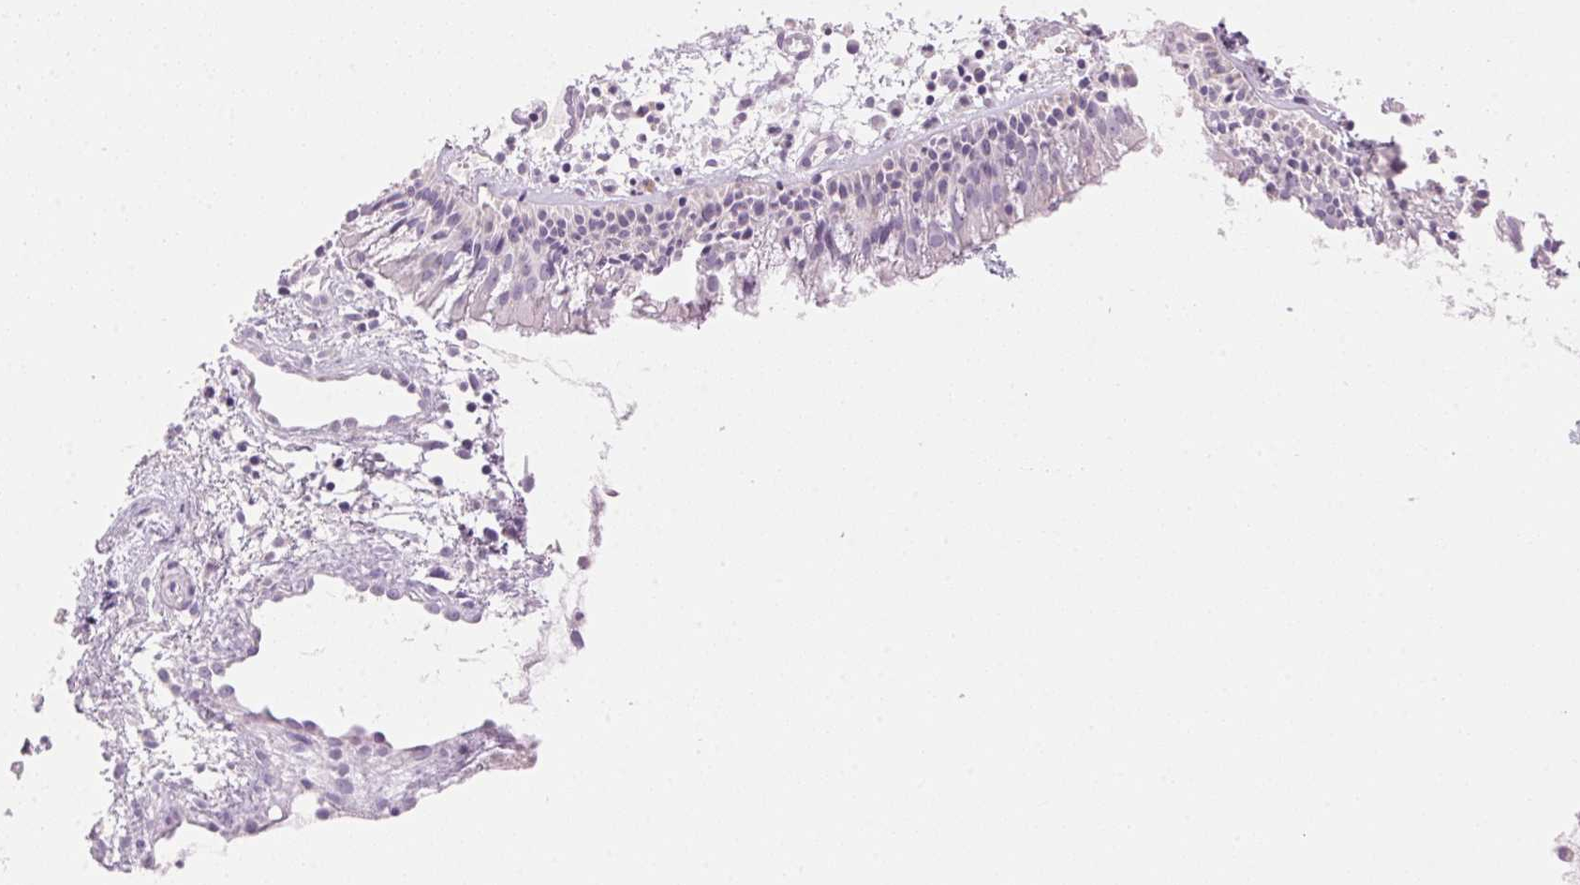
{"staining": {"intensity": "negative", "quantity": "none", "location": "none"}, "tissue": "nasopharynx", "cell_type": "Respiratory epithelial cells", "image_type": "normal", "snomed": [{"axis": "morphology", "description": "Normal tissue, NOS"}, {"axis": "topography", "description": "Nasopharynx"}], "caption": "Respiratory epithelial cells show no significant staining in normal nasopharynx.", "gene": "HSD17B2", "patient": {"sex": "male", "age": 31}}